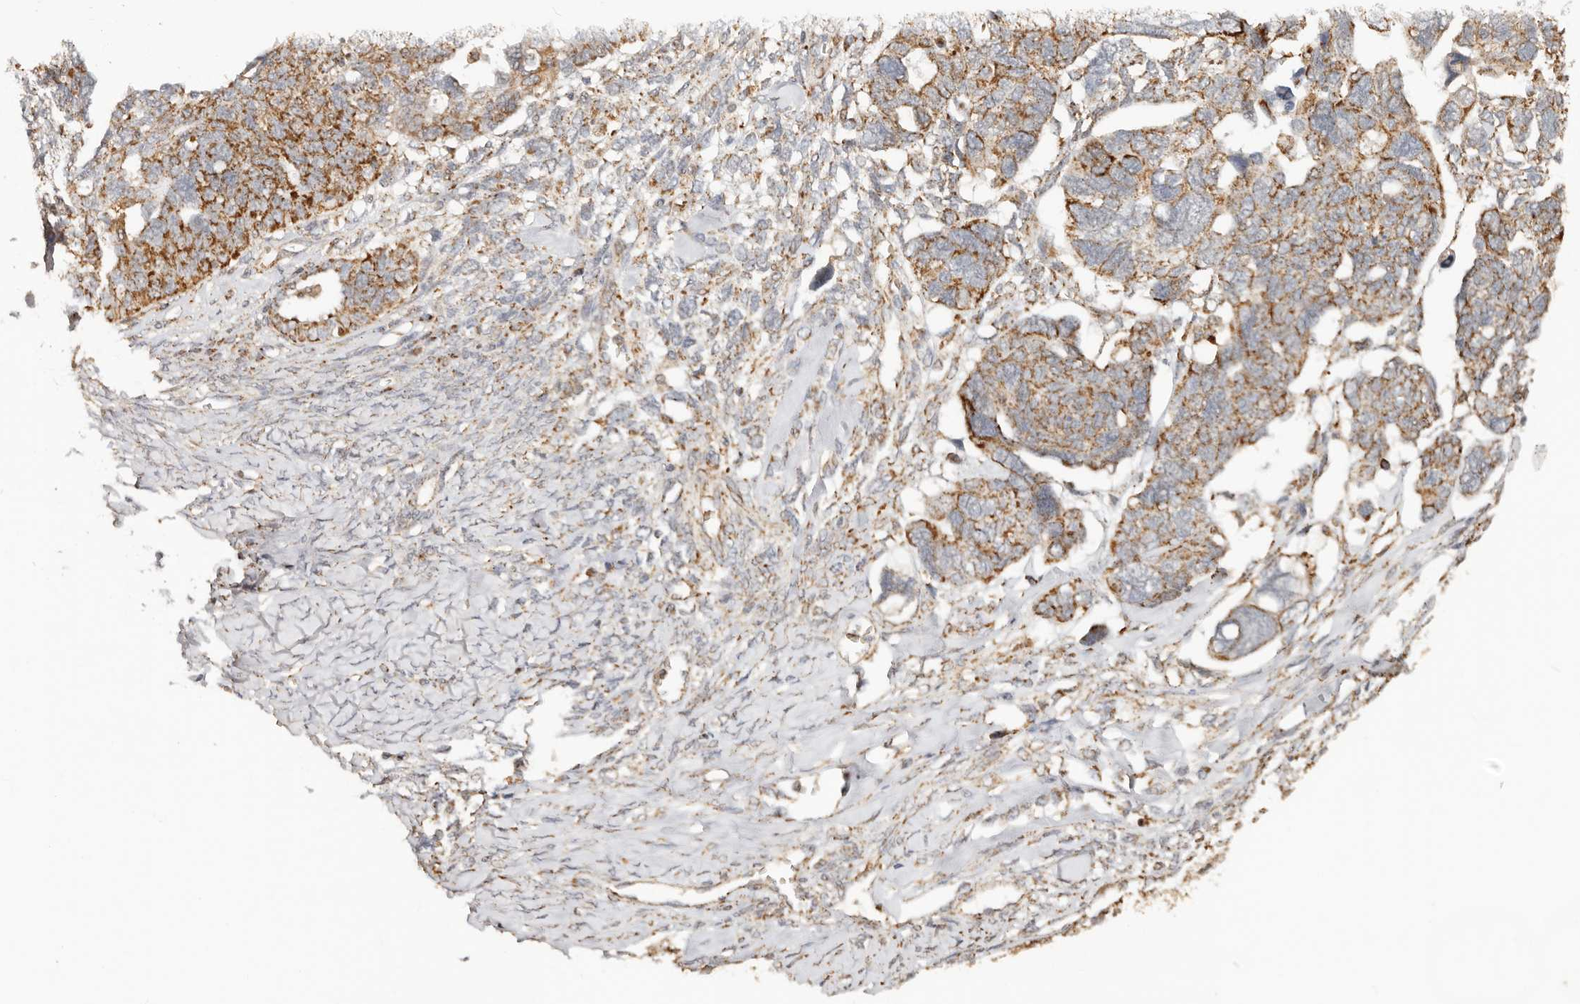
{"staining": {"intensity": "moderate", "quantity": ">75%", "location": "cytoplasmic/membranous"}, "tissue": "ovarian cancer", "cell_type": "Tumor cells", "image_type": "cancer", "snomed": [{"axis": "morphology", "description": "Cystadenocarcinoma, serous, NOS"}, {"axis": "topography", "description": "Ovary"}], "caption": "A photomicrograph of ovarian cancer (serous cystadenocarcinoma) stained for a protein exhibits moderate cytoplasmic/membranous brown staining in tumor cells. Immunohistochemistry (ihc) stains the protein of interest in brown and the nuclei are stained blue.", "gene": "NDUFB11", "patient": {"sex": "female", "age": 79}}